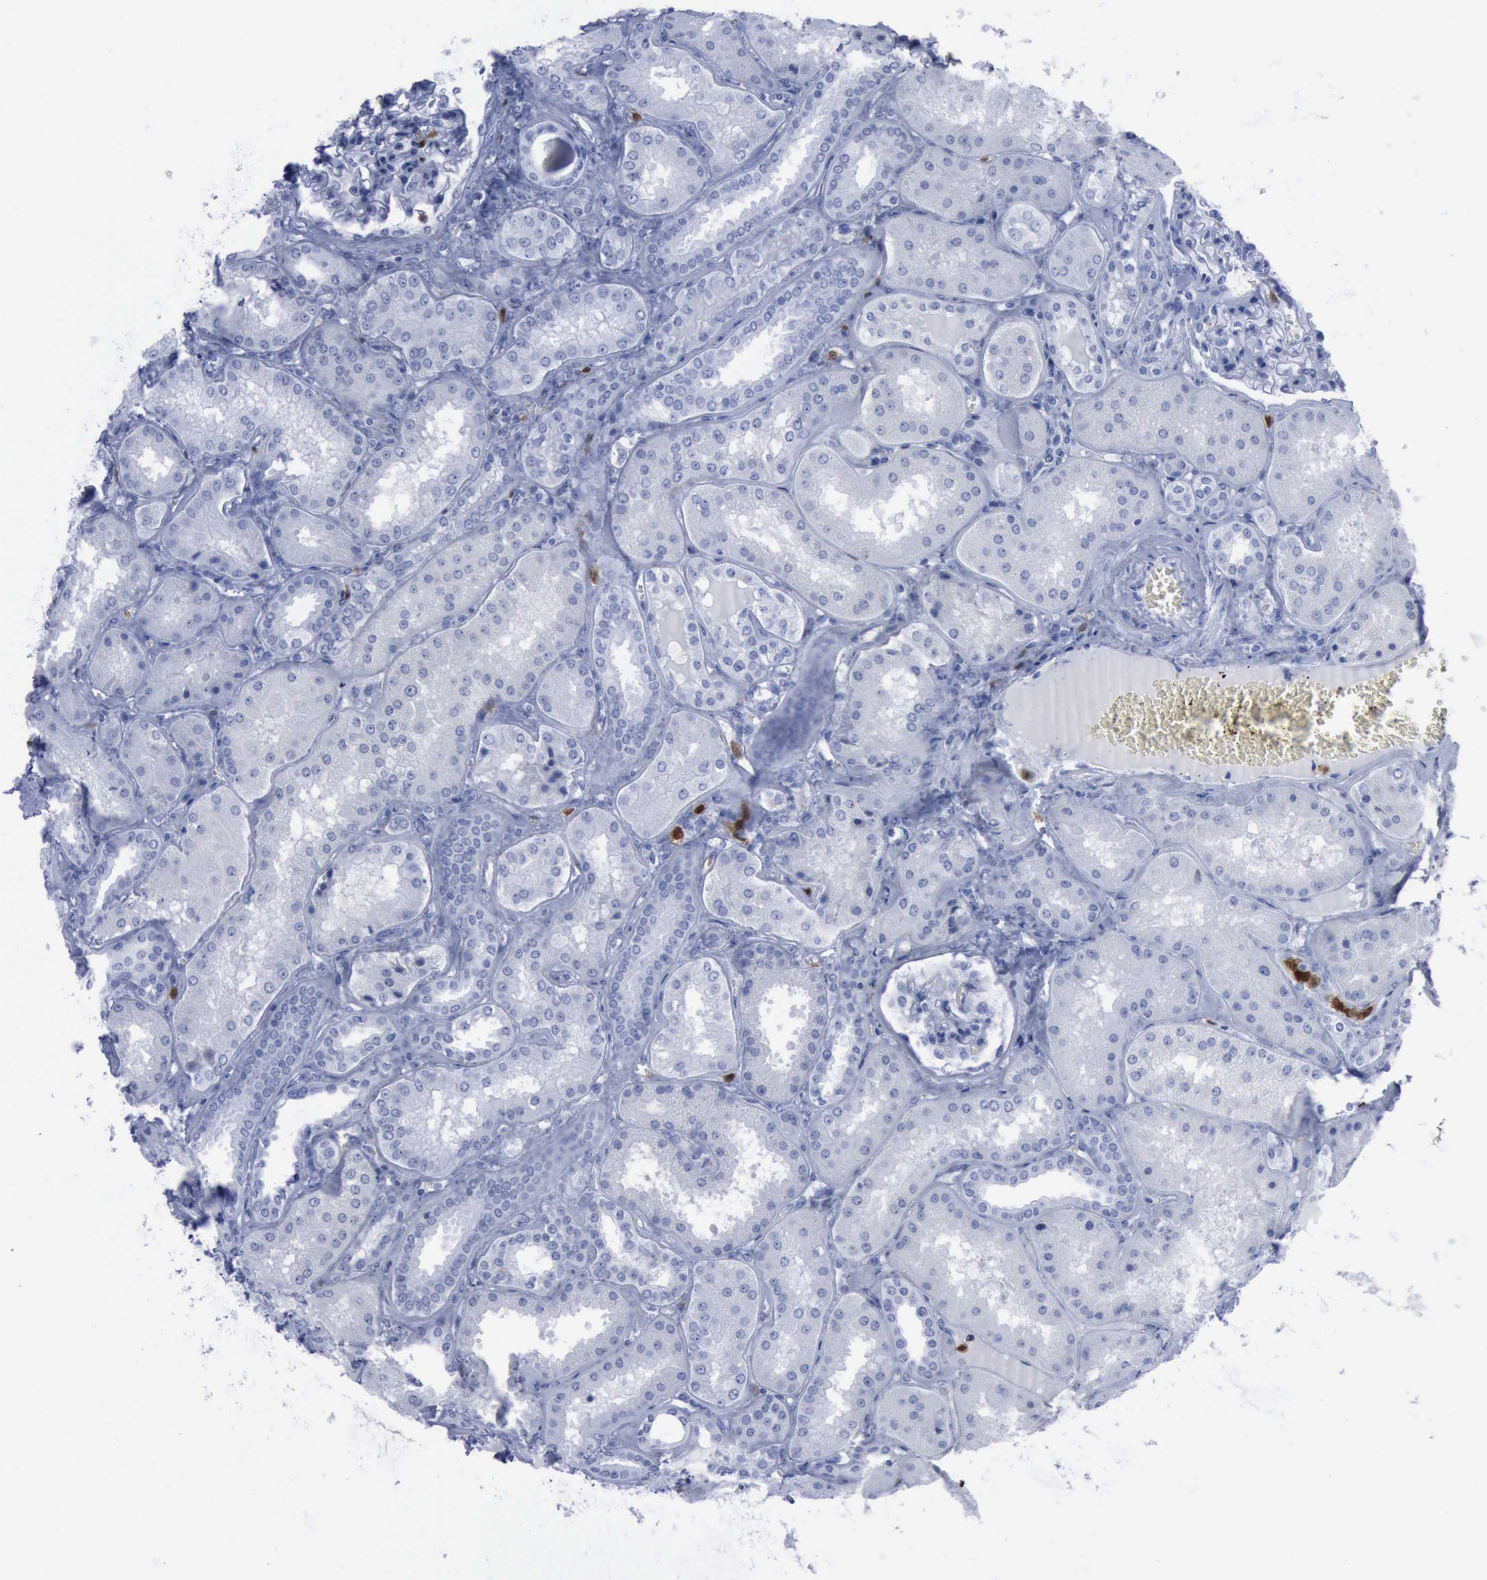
{"staining": {"intensity": "negative", "quantity": "none", "location": "none"}, "tissue": "kidney", "cell_type": "Cells in glomeruli", "image_type": "normal", "snomed": [{"axis": "morphology", "description": "Normal tissue, NOS"}, {"axis": "topography", "description": "Kidney"}], "caption": "DAB (3,3'-diaminobenzidine) immunohistochemical staining of normal kidney displays no significant positivity in cells in glomeruli. Brightfield microscopy of immunohistochemistry stained with DAB (brown) and hematoxylin (blue), captured at high magnification.", "gene": "CSTA", "patient": {"sex": "female", "age": 56}}